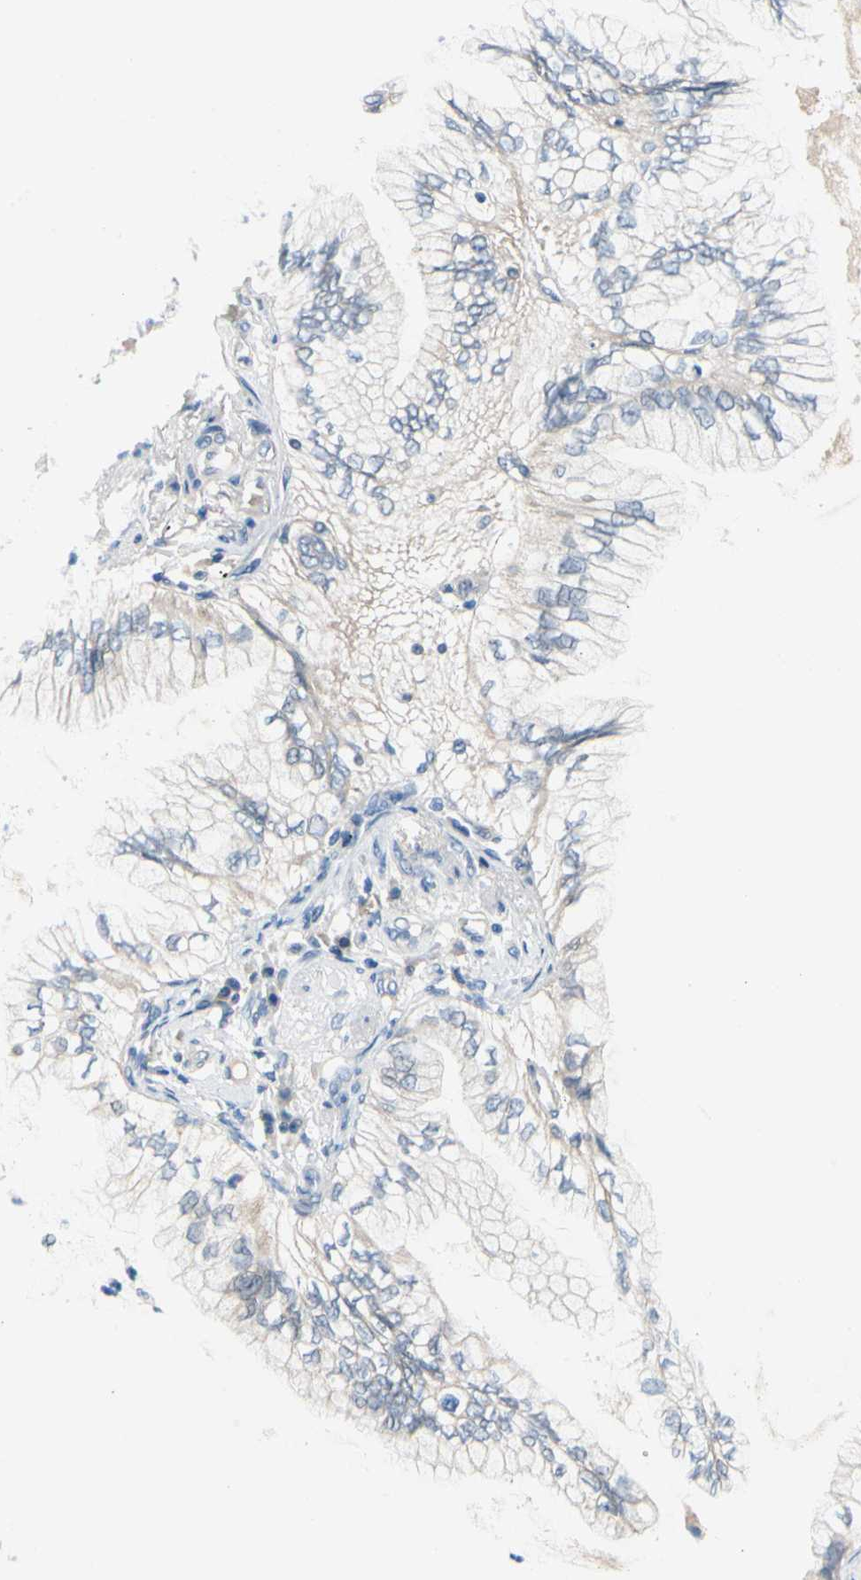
{"staining": {"intensity": "weak", "quantity": "<25%", "location": "cytoplasmic/membranous"}, "tissue": "lung cancer", "cell_type": "Tumor cells", "image_type": "cancer", "snomed": [{"axis": "morphology", "description": "Normal tissue, NOS"}, {"axis": "morphology", "description": "Adenocarcinoma, NOS"}, {"axis": "topography", "description": "Bronchus"}, {"axis": "topography", "description": "Lung"}], "caption": "Lung adenocarcinoma was stained to show a protein in brown. There is no significant expression in tumor cells.", "gene": "CA14", "patient": {"sex": "female", "age": 70}}